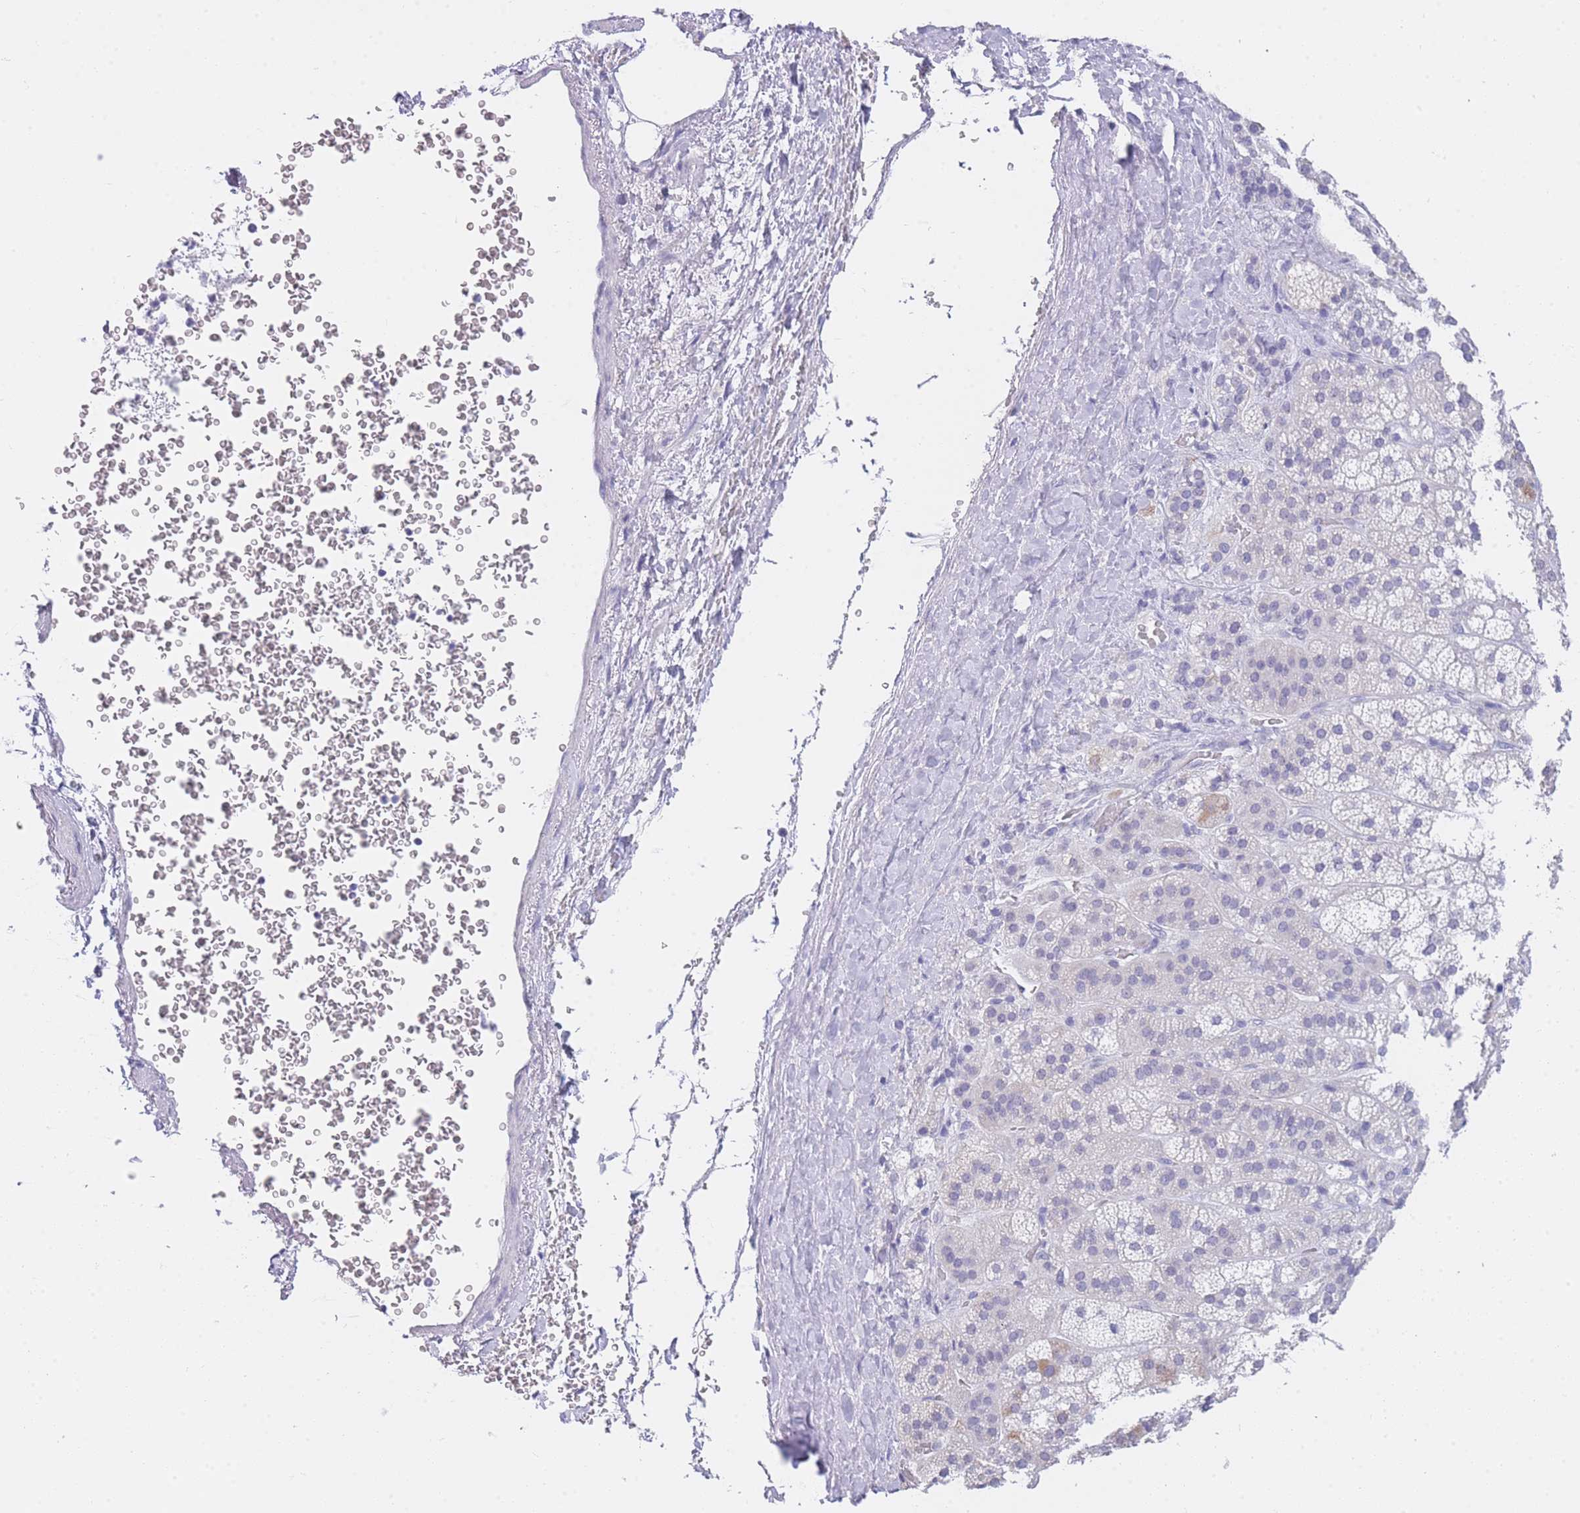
{"staining": {"intensity": "negative", "quantity": "none", "location": "none"}, "tissue": "adrenal gland", "cell_type": "Glandular cells", "image_type": "normal", "snomed": [{"axis": "morphology", "description": "Normal tissue, NOS"}, {"axis": "topography", "description": "Adrenal gland"}], "caption": "Immunohistochemistry image of benign human adrenal gland stained for a protein (brown), which displays no positivity in glandular cells.", "gene": "FRAT2", "patient": {"sex": "female", "age": 70}}